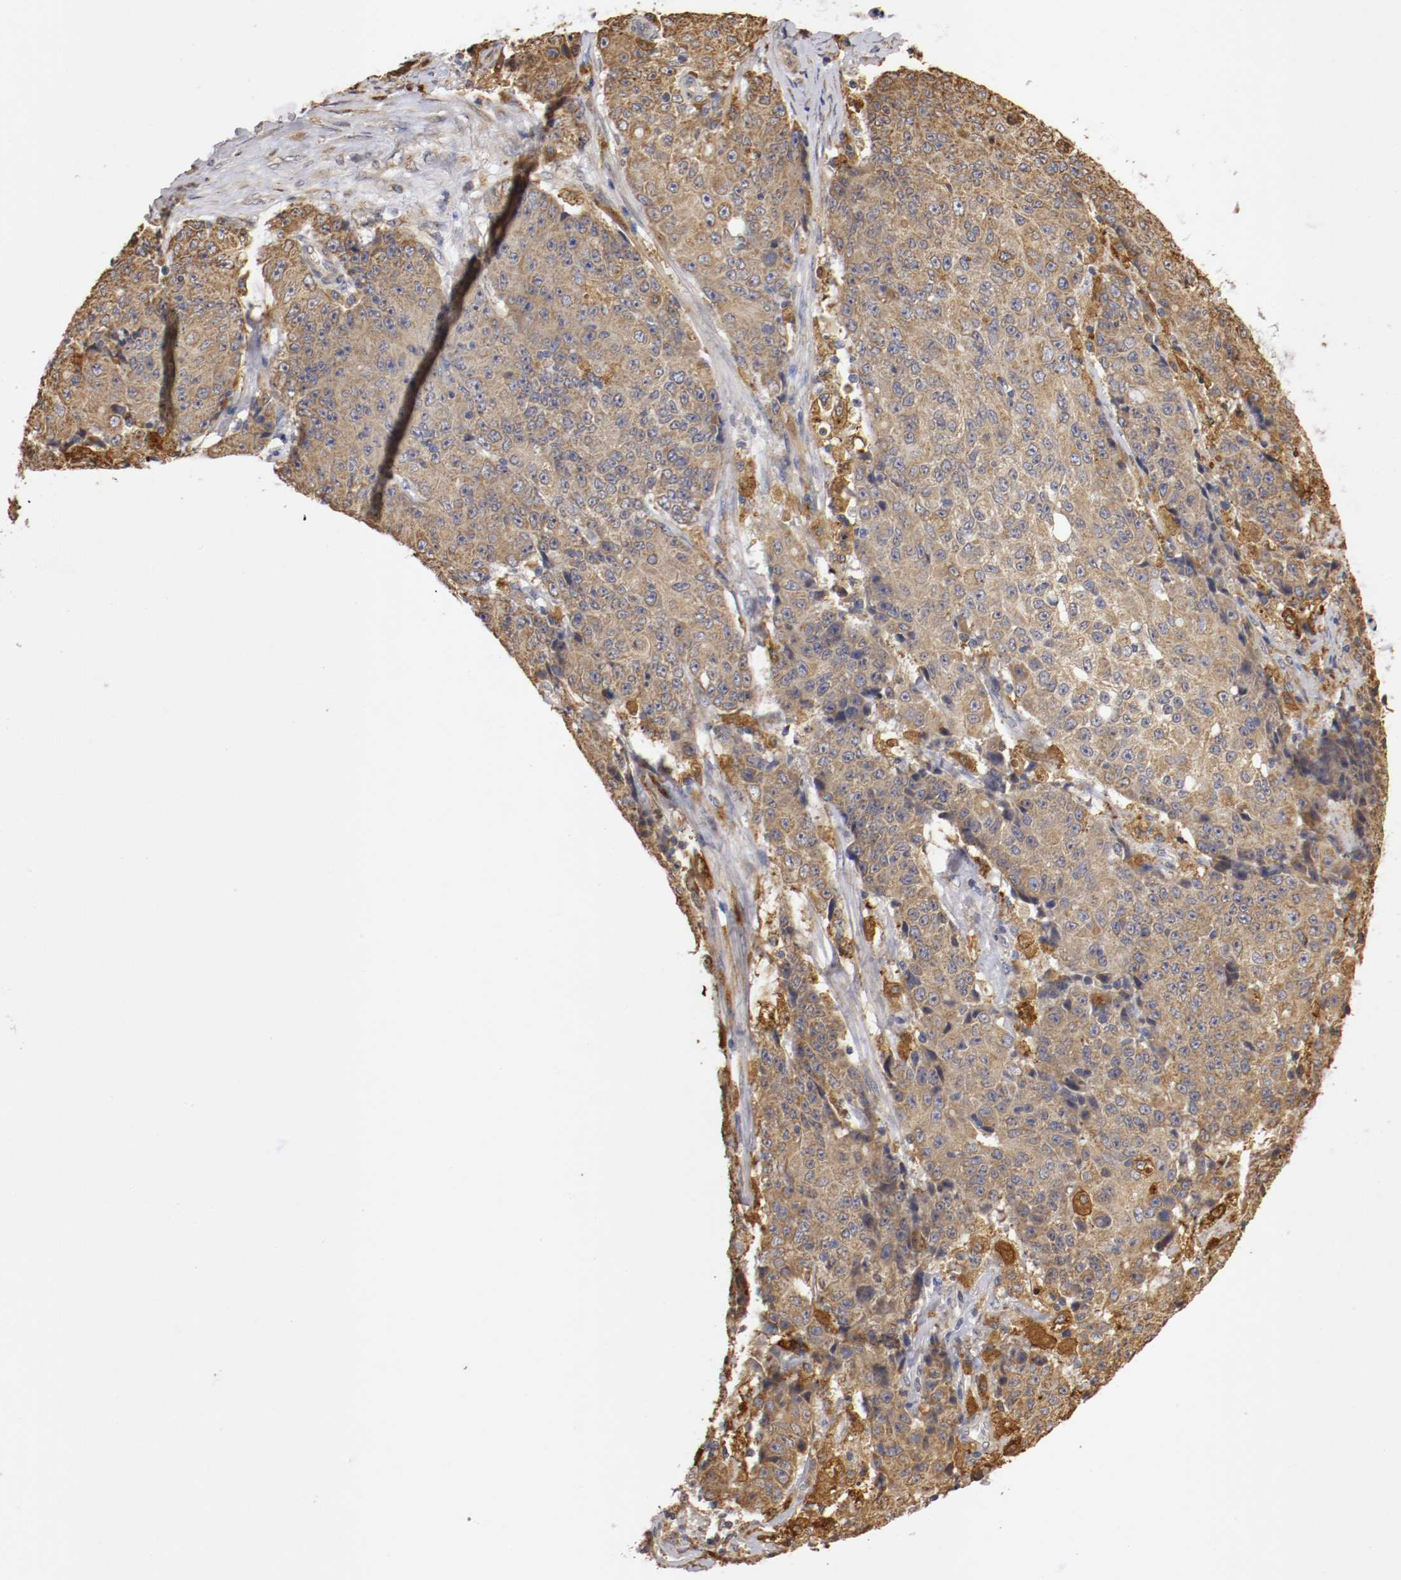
{"staining": {"intensity": "moderate", "quantity": ">75%", "location": "cytoplasmic/membranous"}, "tissue": "ovarian cancer", "cell_type": "Tumor cells", "image_type": "cancer", "snomed": [{"axis": "morphology", "description": "Carcinoma, endometroid"}, {"axis": "topography", "description": "Ovary"}], "caption": "Protein expression analysis of human ovarian cancer reveals moderate cytoplasmic/membranous expression in about >75% of tumor cells. Ihc stains the protein in brown and the nuclei are stained blue.", "gene": "VEZT", "patient": {"sex": "female", "age": 42}}